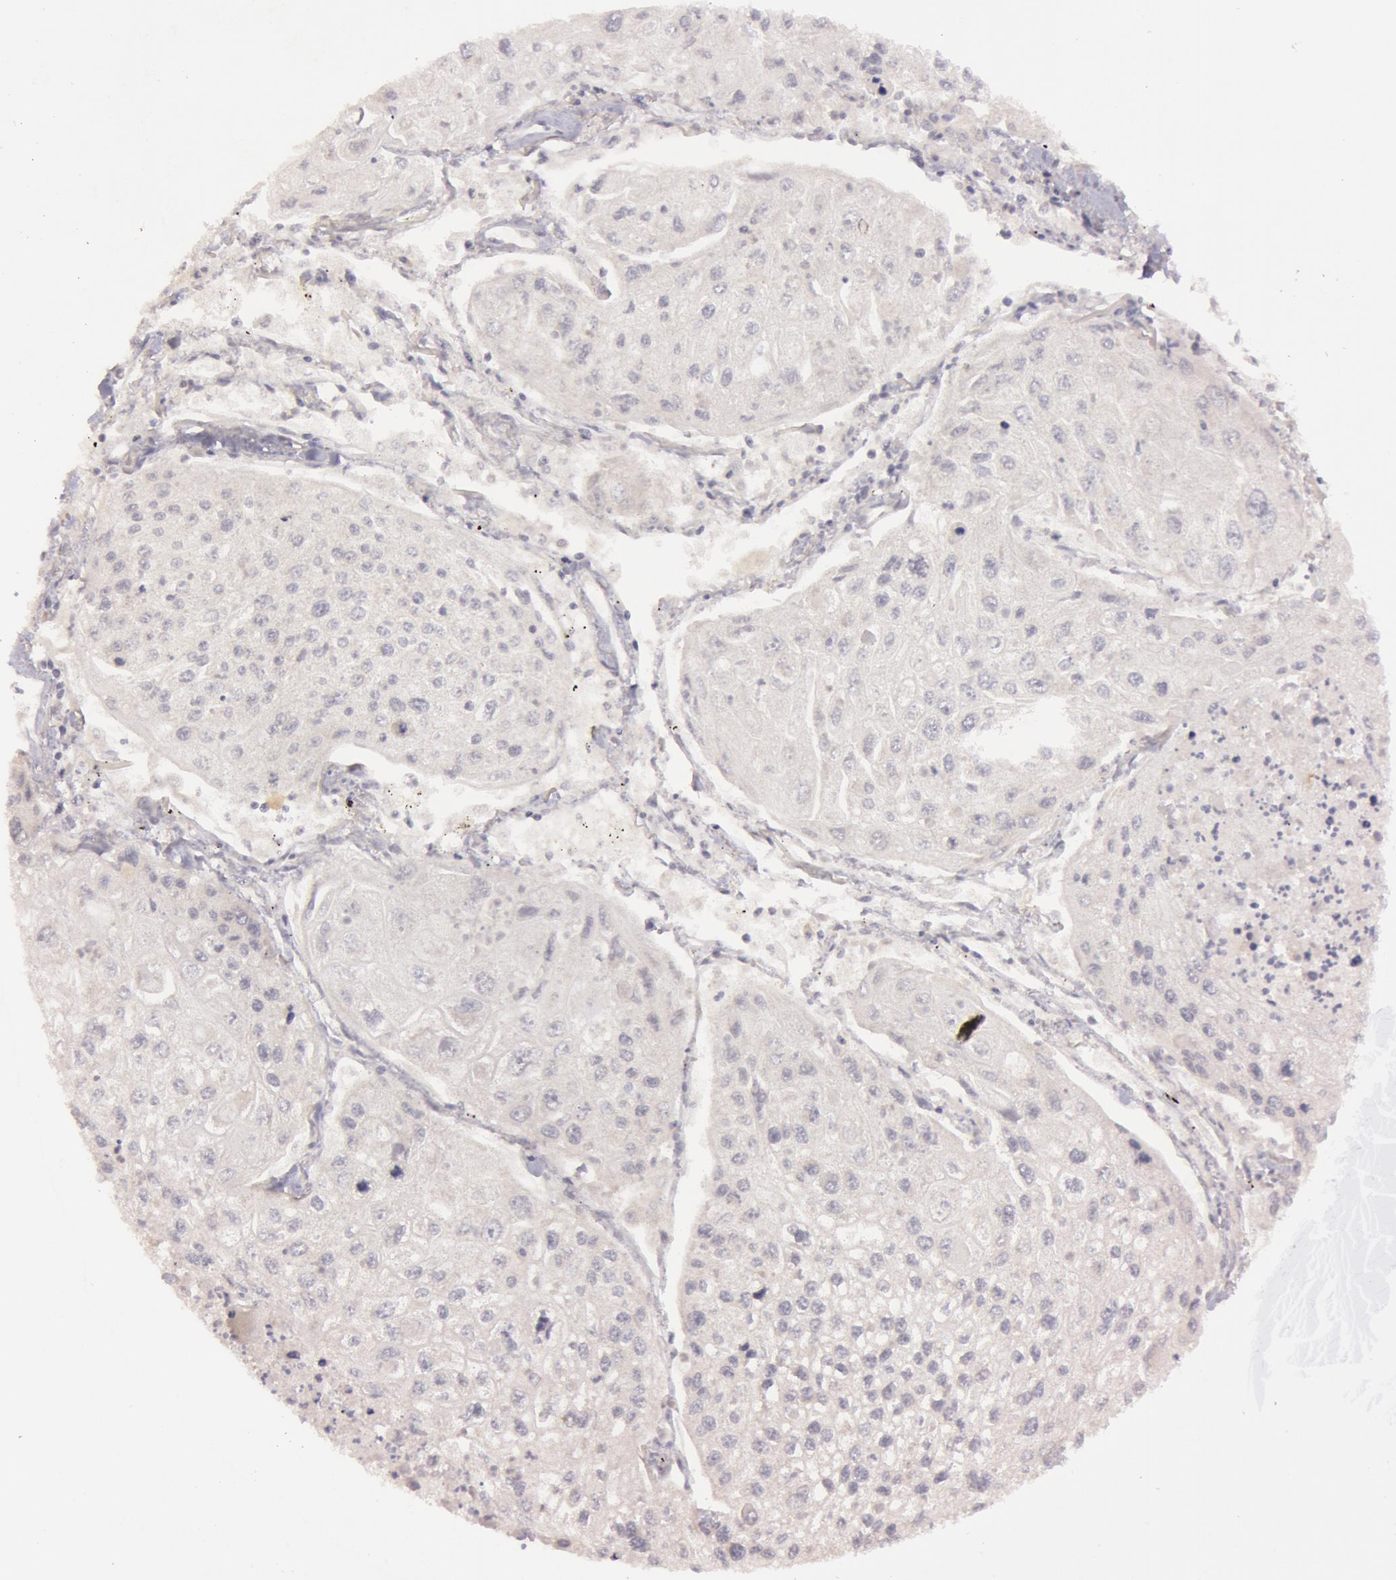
{"staining": {"intensity": "negative", "quantity": "none", "location": "none"}, "tissue": "lung cancer", "cell_type": "Tumor cells", "image_type": "cancer", "snomed": [{"axis": "morphology", "description": "Squamous cell carcinoma, NOS"}, {"axis": "topography", "description": "Lung"}], "caption": "An immunohistochemistry micrograph of lung cancer (squamous cell carcinoma) is shown. There is no staining in tumor cells of lung cancer (squamous cell carcinoma).", "gene": "MXRA5", "patient": {"sex": "male", "age": 75}}